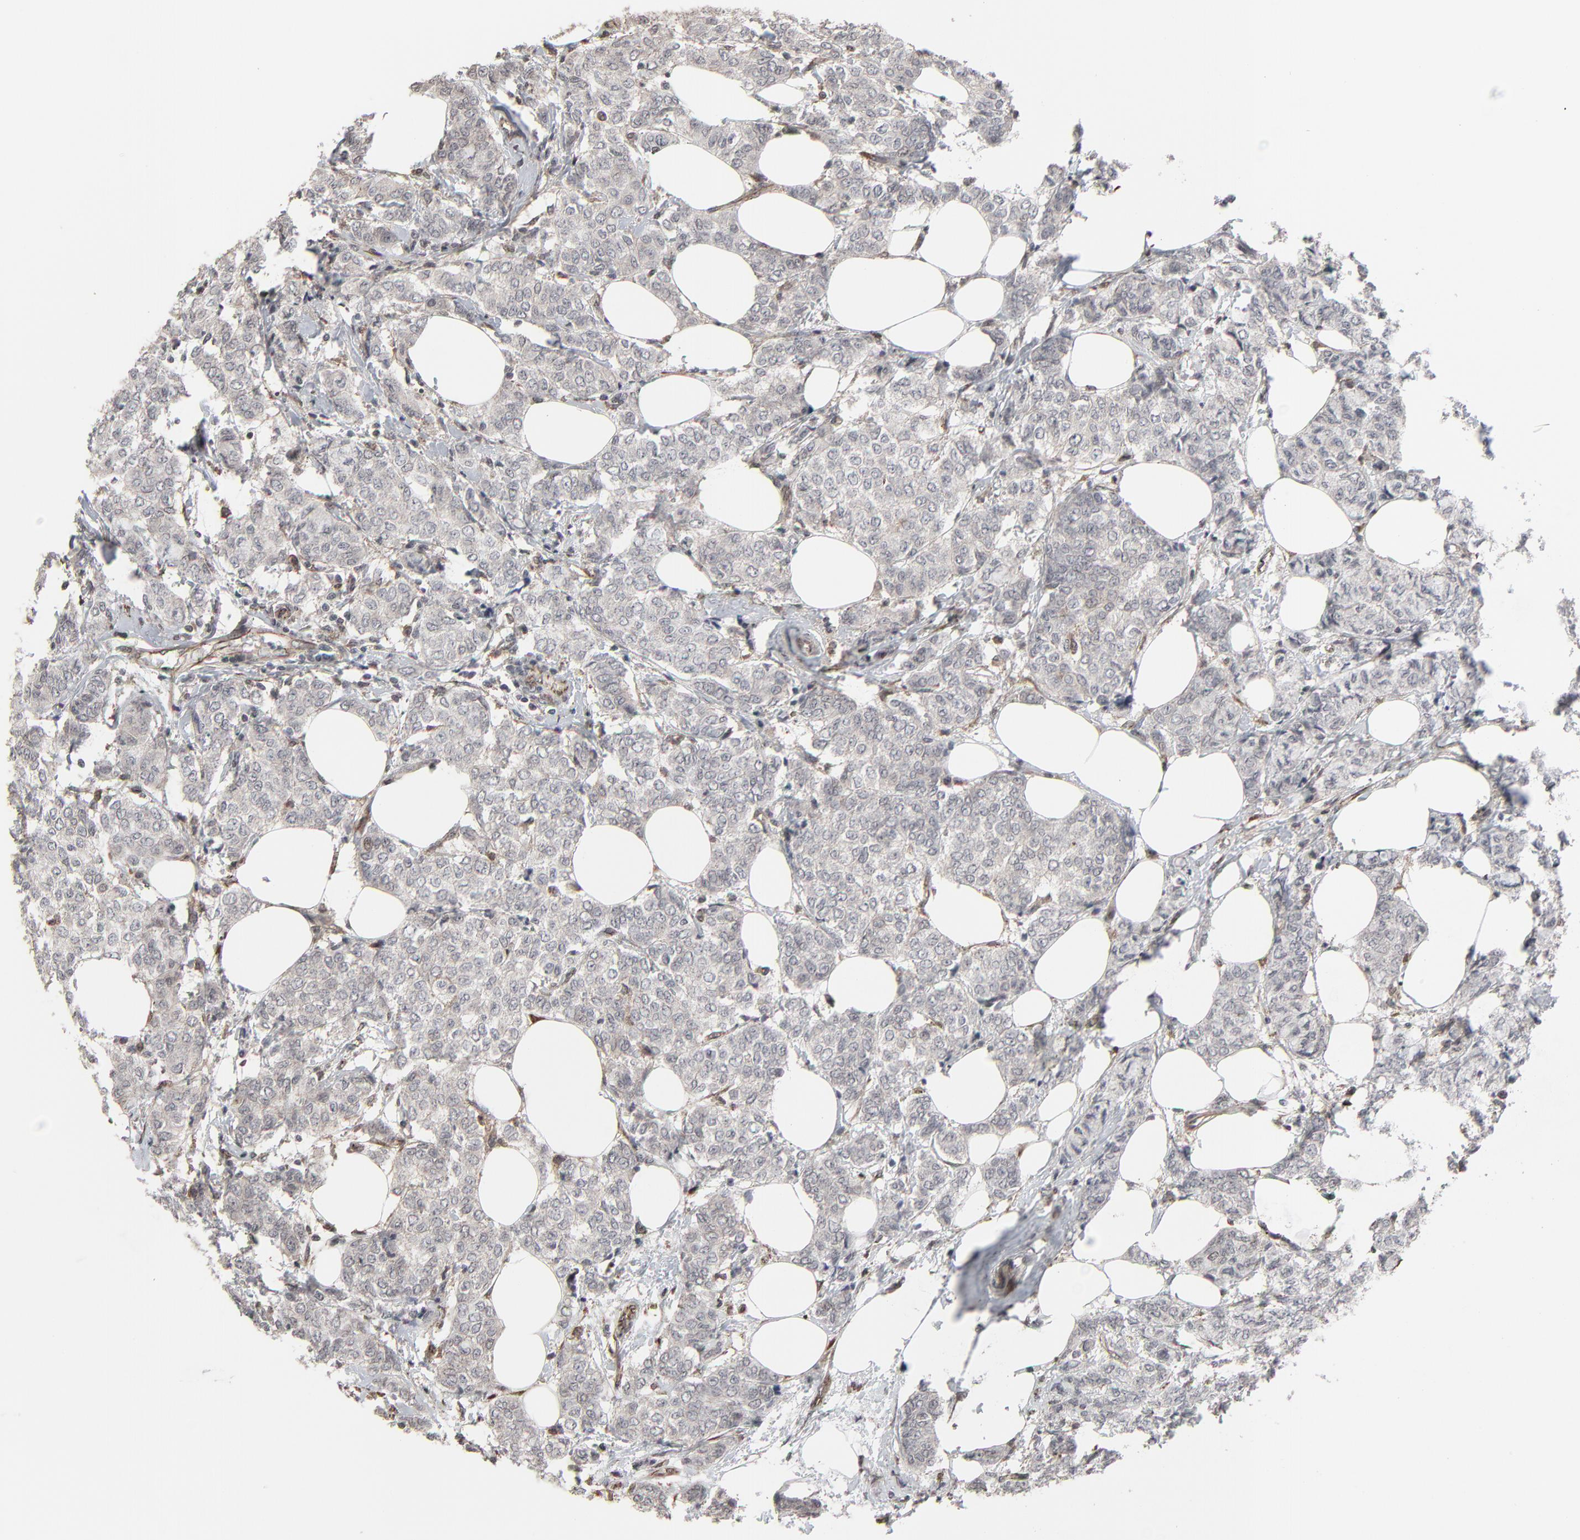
{"staining": {"intensity": "weak", "quantity": "<25%", "location": "cytoplasmic/membranous"}, "tissue": "breast cancer", "cell_type": "Tumor cells", "image_type": "cancer", "snomed": [{"axis": "morphology", "description": "Lobular carcinoma"}, {"axis": "topography", "description": "Breast"}], "caption": "This is a photomicrograph of immunohistochemistry staining of breast cancer, which shows no expression in tumor cells.", "gene": "CTNND1", "patient": {"sex": "female", "age": 60}}